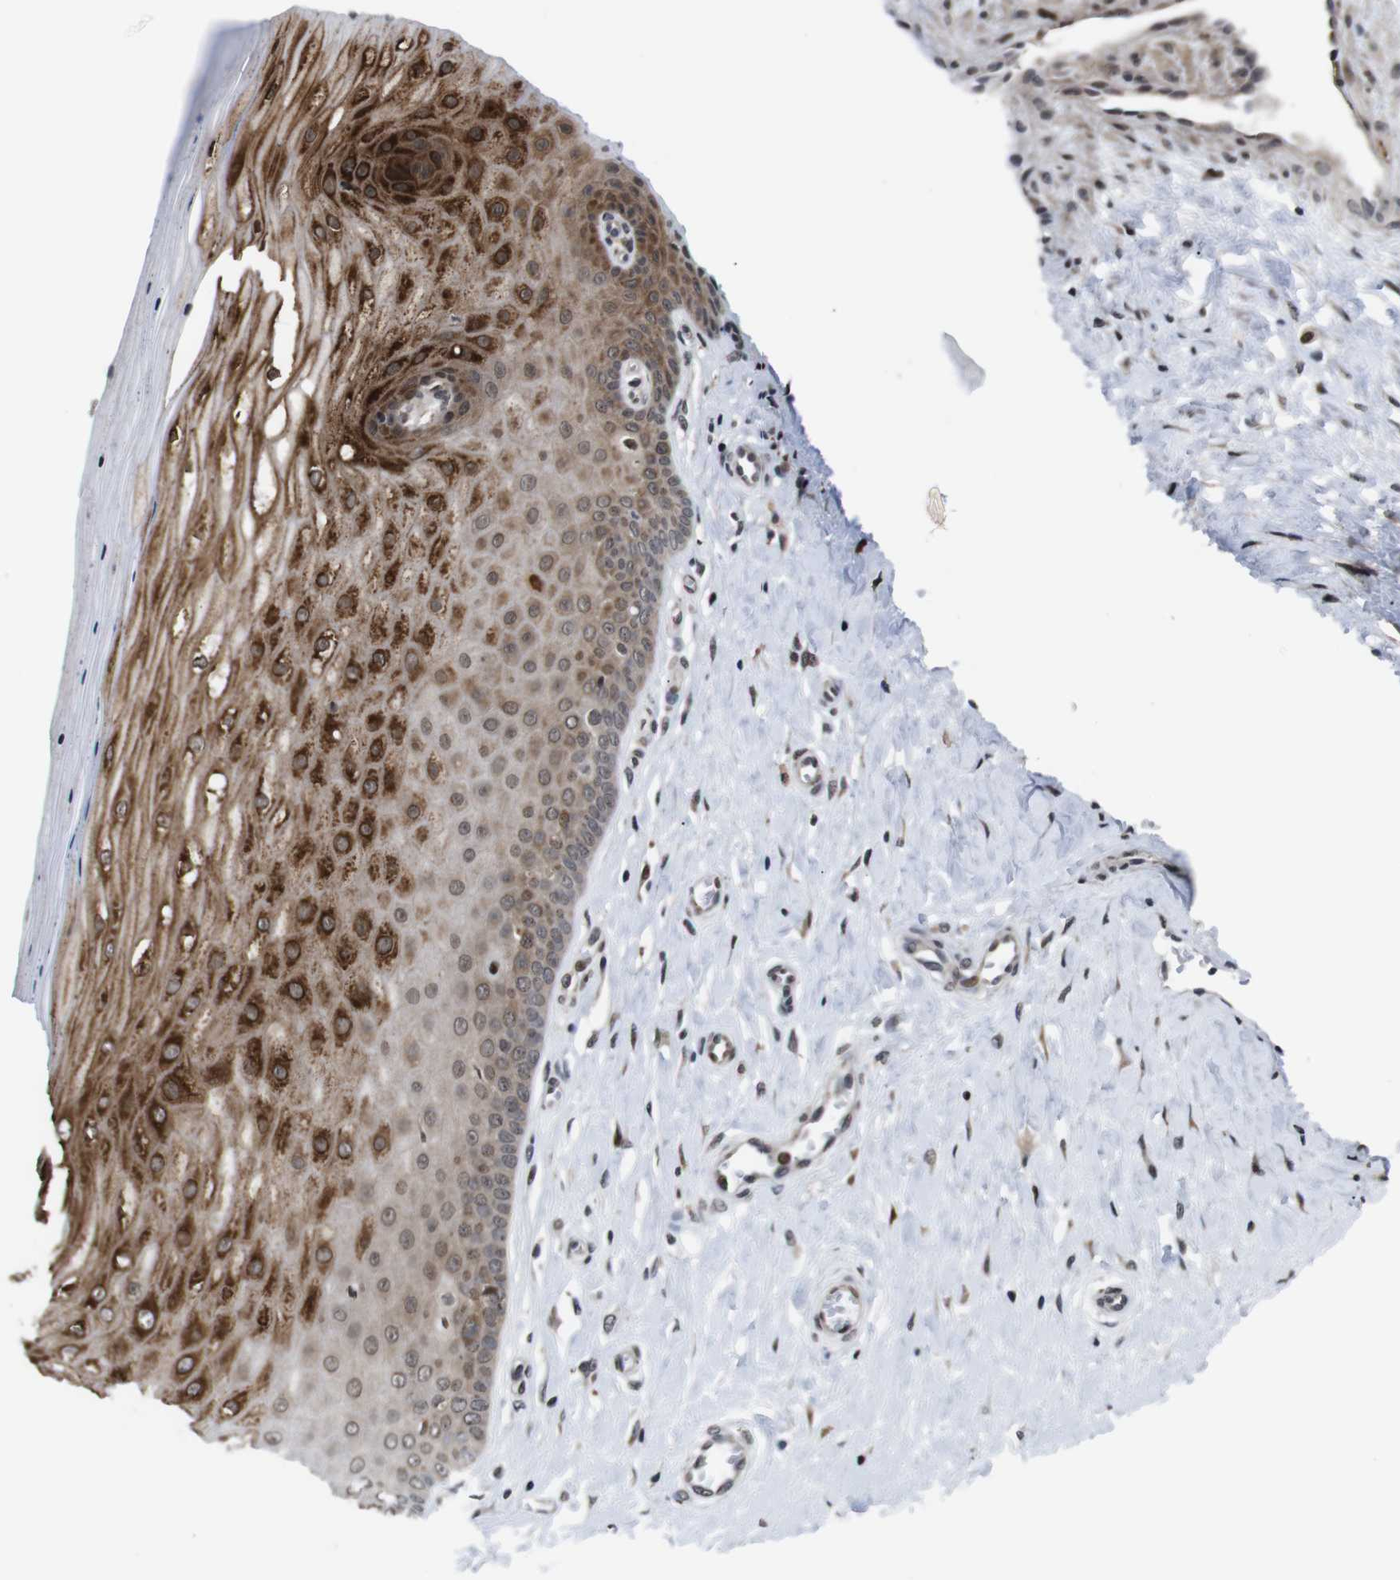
{"staining": {"intensity": "strong", "quantity": "25%-75%", "location": "cytoplasmic/membranous,nuclear"}, "tissue": "cervix", "cell_type": "Squamous epithelial cells", "image_type": "normal", "snomed": [{"axis": "morphology", "description": "Normal tissue, NOS"}, {"axis": "topography", "description": "Cervix"}], "caption": "Human cervix stained with a brown dye displays strong cytoplasmic/membranous,nuclear positive positivity in approximately 25%-75% of squamous epithelial cells.", "gene": "EIF4G1", "patient": {"sex": "female", "age": 55}}